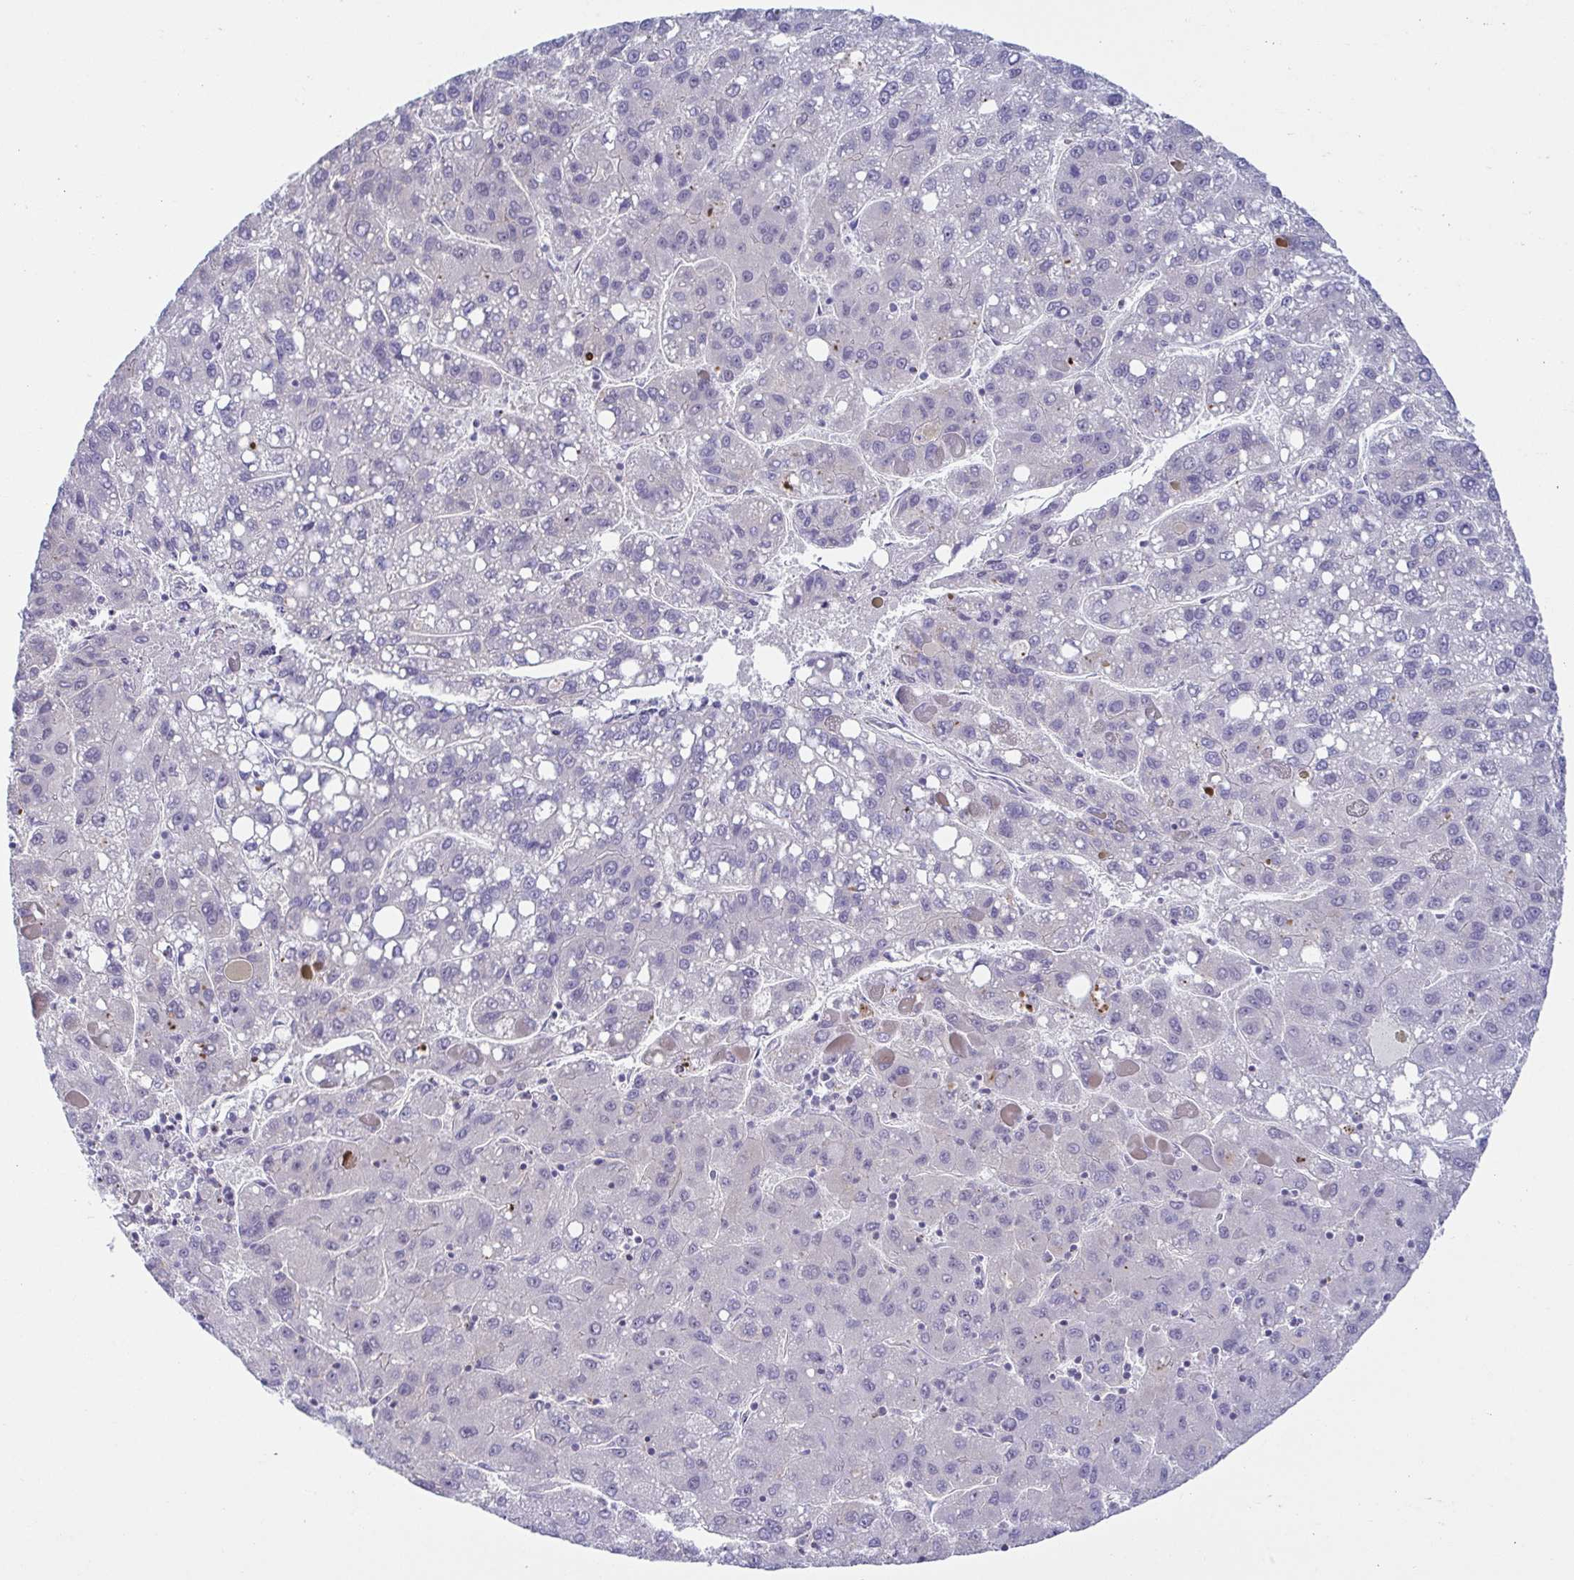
{"staining": {"intensity": "negative", "quantity": "none", "location": "none"}, "tissue": "liver cancer", "cell_type": "Tumor cells", "image_type": "cancer", "snomed": [{"axis": "morphology", "description": "Carcinoma, Hepatocellular, NOS"}, {"axis": "topography", "description": "Liver"}], "caption": "This is an IHC image of liver cancer (hepatocellular carcinoma). There is no positivity in tumor cells.", "gene": "UBE2Q1", "patient": {"sex": "female", "age": 82}}